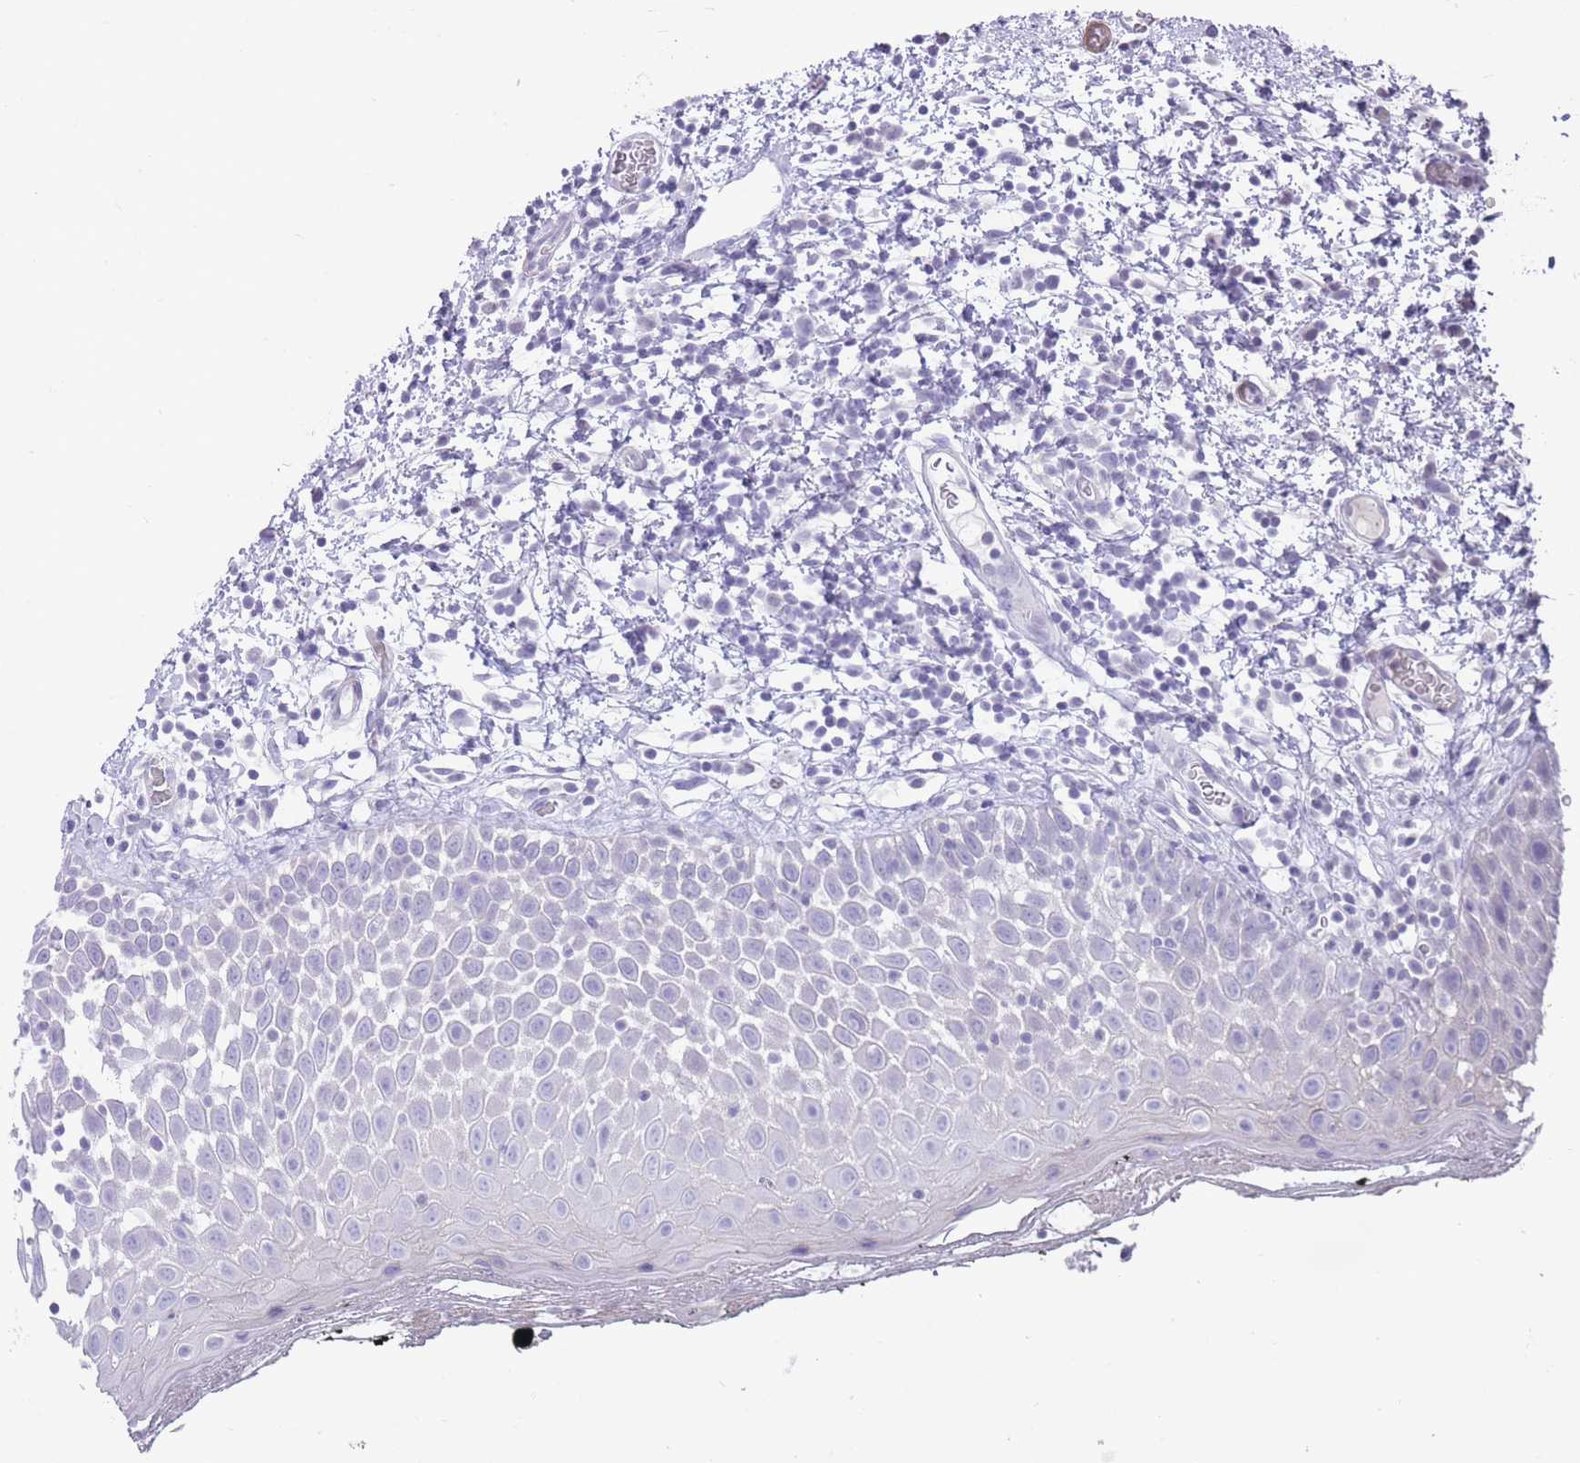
{"staining": {"intensity": "negative", "quantity": "none", "location": "none"}, "tissue": "oral mucosa", "cell_type": "Squamous epithelial cells", "image_type": "normal", "snomed": [{"axis": "morphology", "description": "Normal tissue, NOS"}, {"axis": "morphology", "description": "Squamous cell carcinoma, NOS"}, {"axis": "topography", "description": "Oral tissue"}, {"axis": "topography", "description": "Tounge, NOS"}, {"axis": "topography", "description": "Head-Neck"}], "caption": "High power microscopy photomicrograph of an immunohistochemistry photomicrograph of benign oral mucosa, revealing no significant expression in squamous epithelial cells. (DAB IHC visualized using brightfield microscopy, high magnification).", "gene": "OR11H12", "patient": {"sex": "male", "age": 76}}